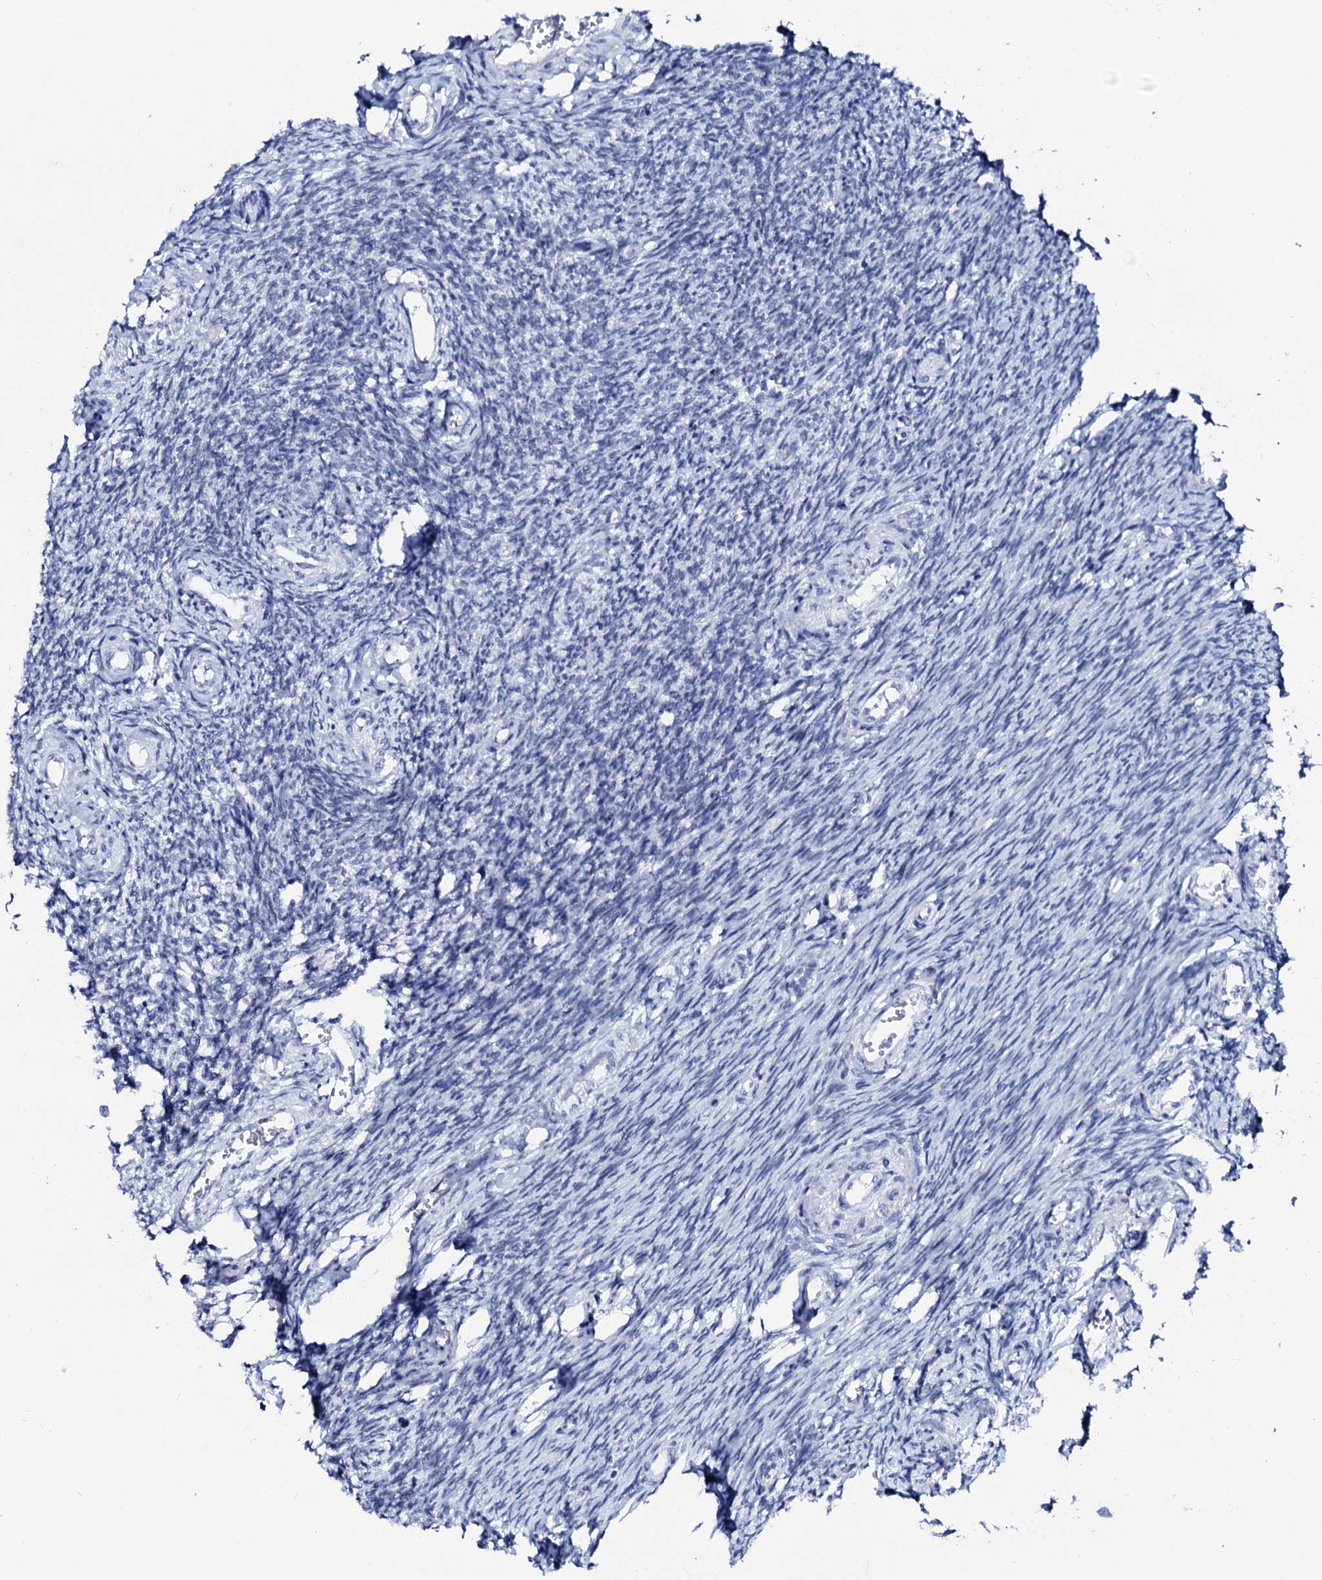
{"staining": {"intensity": "negative", "quantity": "none", "location": "none"}, "tissue": "ovary", "cell_type": "Ovarian stroma cells", "image_type": "normal", "snomed": [{"axis": "morphology", "description": "Normal tissue, NOS"}, {"axis": "topography", "description": "Ovary"}], "caption": "Immunohistochemical staining of benign human ovary exhibits no significant staining in ovarian stroma cells. (Brightfield microscopy of DAB immunohistochemistry at high magnification).", "gene": "SPATA19", "patient": {"sex": "female", "age": 44}}